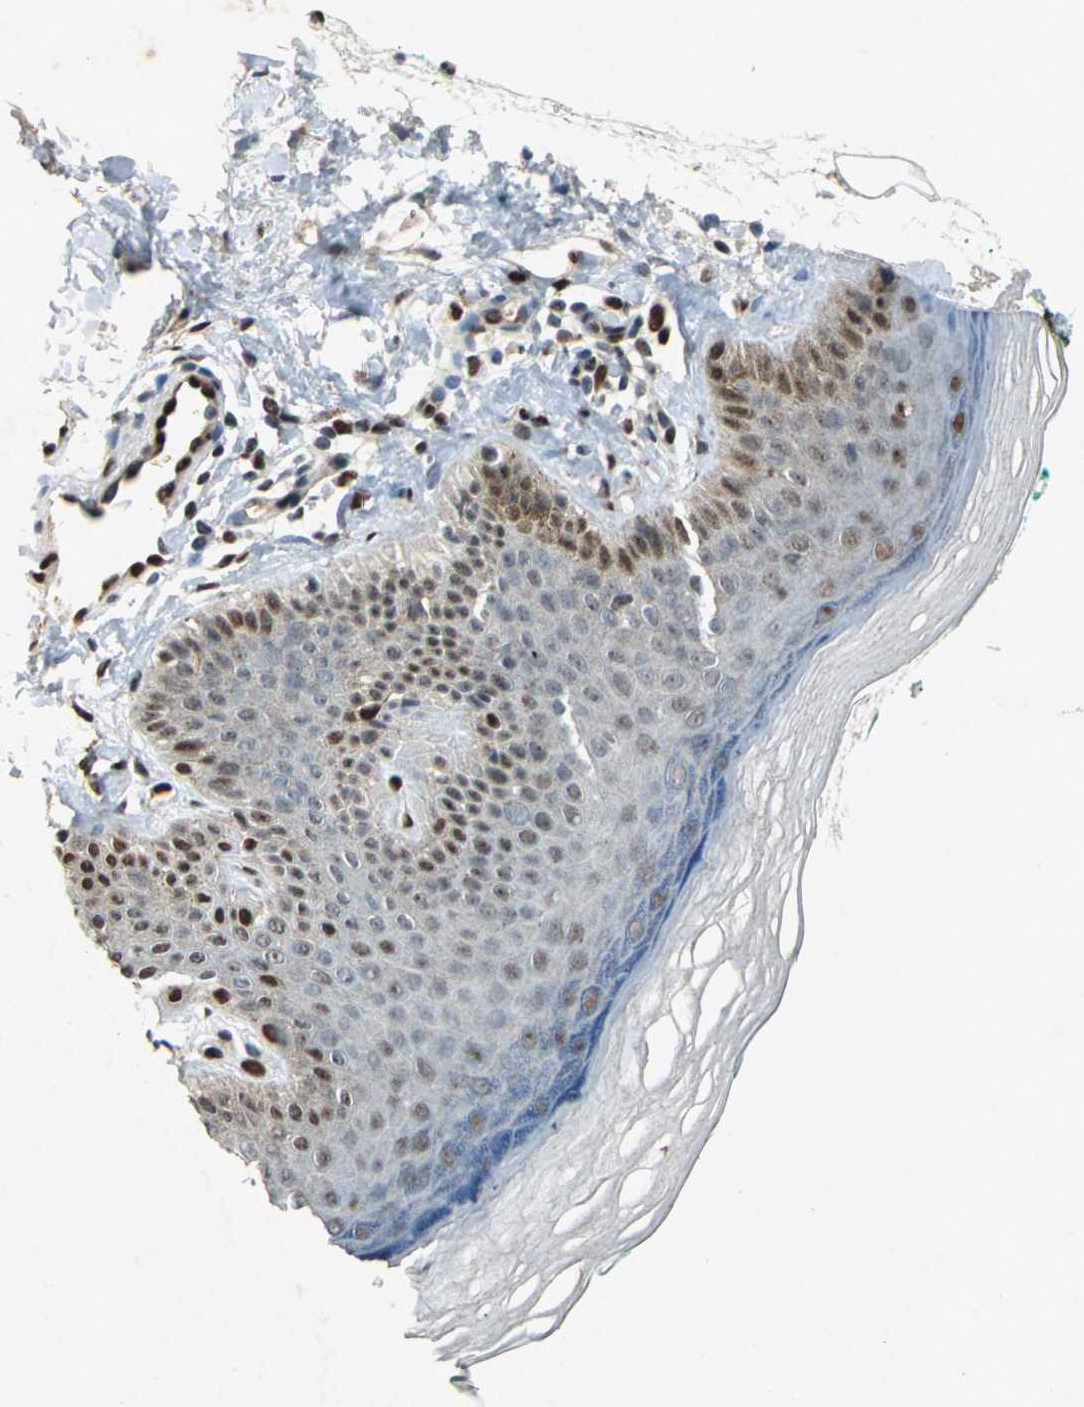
{"staining": {"intensity": "moderate", "quantity": ">75%", "location": "nuclear"}, "tissue": "skin", "cell_type": "Fibroblasts", "image_type": "normal", "snomed": [{"axis": "morphology", "description": "Normal tissue, NOS"}, {"axis": "topography", "description": "Skin"}], "caption": "The photomicrograph exhibits immunohistochemical staining of unremarkable skin. There is moderate nuclear staining is identified in about >75% of fibroblasts. The protein is shown in brown color, while the nuclei are stained blue.", "gene": "ANP32A", "patient": {"sex": "male", "age": 26}}